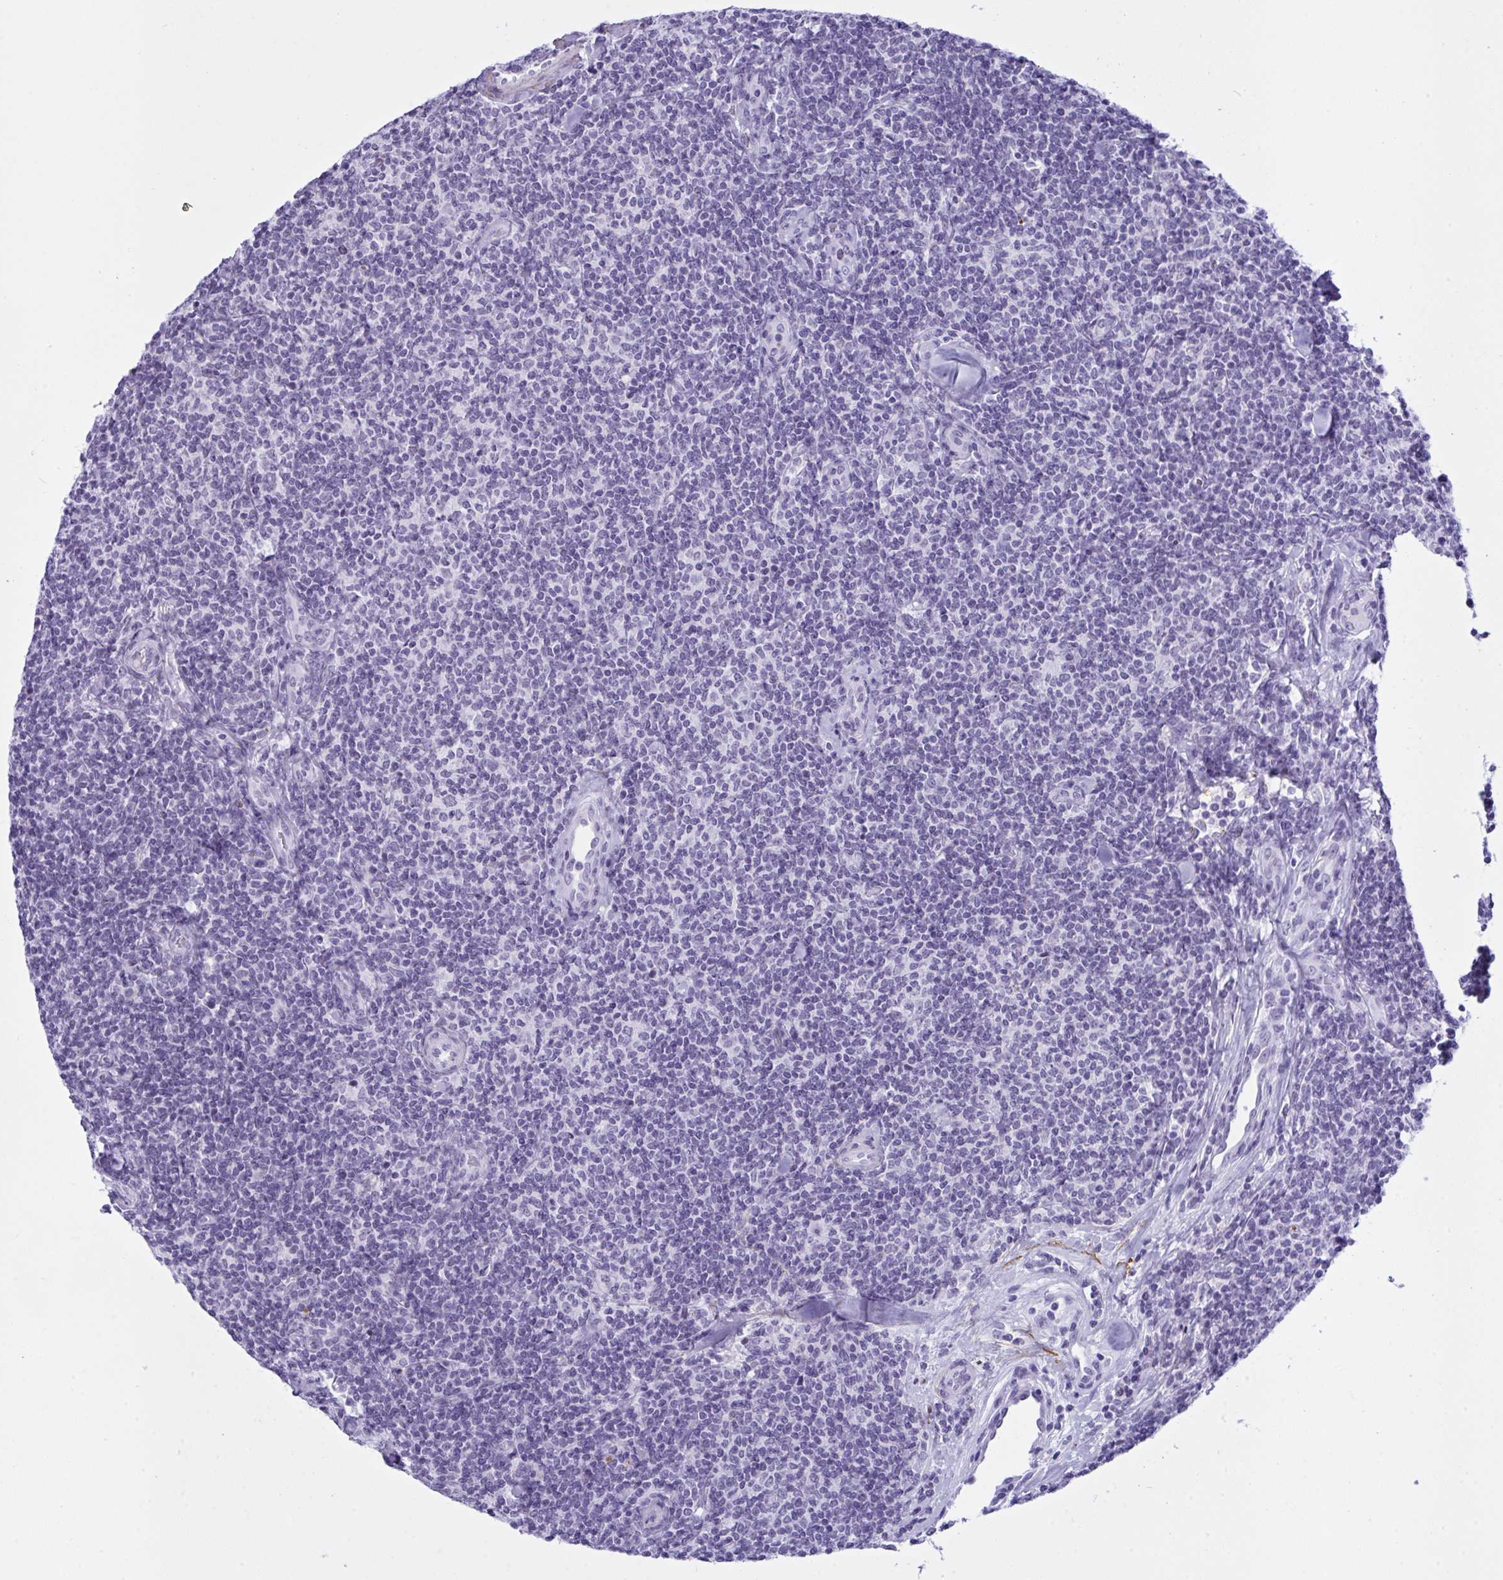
{"staining": {"intensity": "negative", "quantity": "none", "location": "none"}, "tissue": "lymphoma", "cell_type": "Tumor cells", "image_type": "cancer", "snomed": [{"axis": "morphology", "description": "Malignant lymphoma, non-Hodgkin's type, Low grade"}, {"axis": "topography", "description": "Lymph node"}], "caption": "Immunohistochemical staining of human malignant lymphoma, non-Hodgkin's type (low-grade) exhibits no significant expression in tumor cells.", "gene": "ELN", "patient": {"sex": "female", "age": 56}}